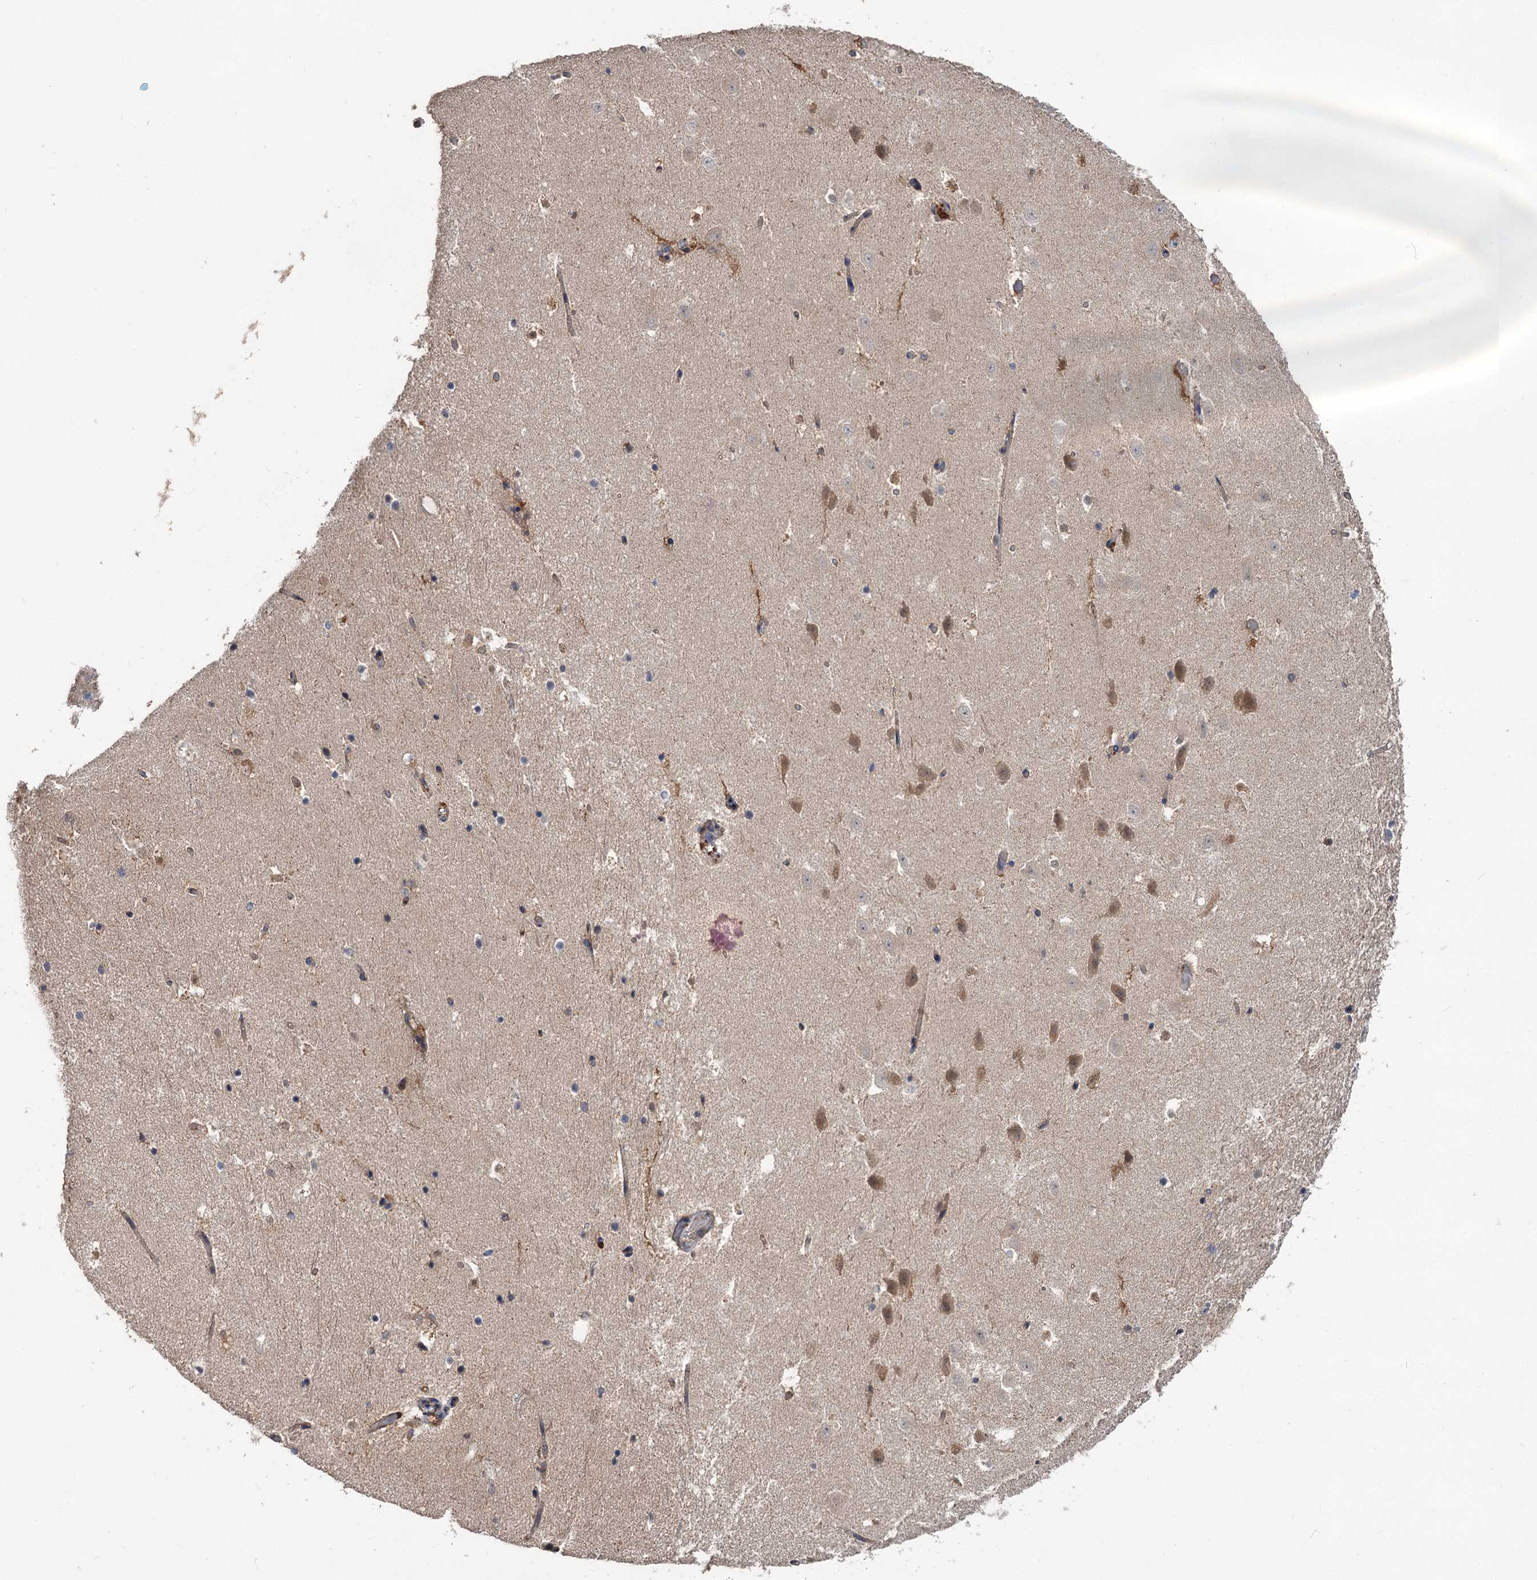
{"staining": {"intensity": "weak", "quantity": "<25%", "location": "cytoplasmic/membranous"}, "tissue": "hippocampus", "cell_type": "Glial cells", "image_type": "normal", "snomed": [{"axis": "morphology", "description": "Normal tissue, NOS"}, {"axis": "topography", "description": "Hippocampus"}], "caption": "A high-resolution histopathology image shows immunohistochemistry (IHC) staining of benign hippocampus, which reveals no significant staining in glial cells.", "gene": "NUDCD2", "patient": {"sex": "female", "age": 52}}